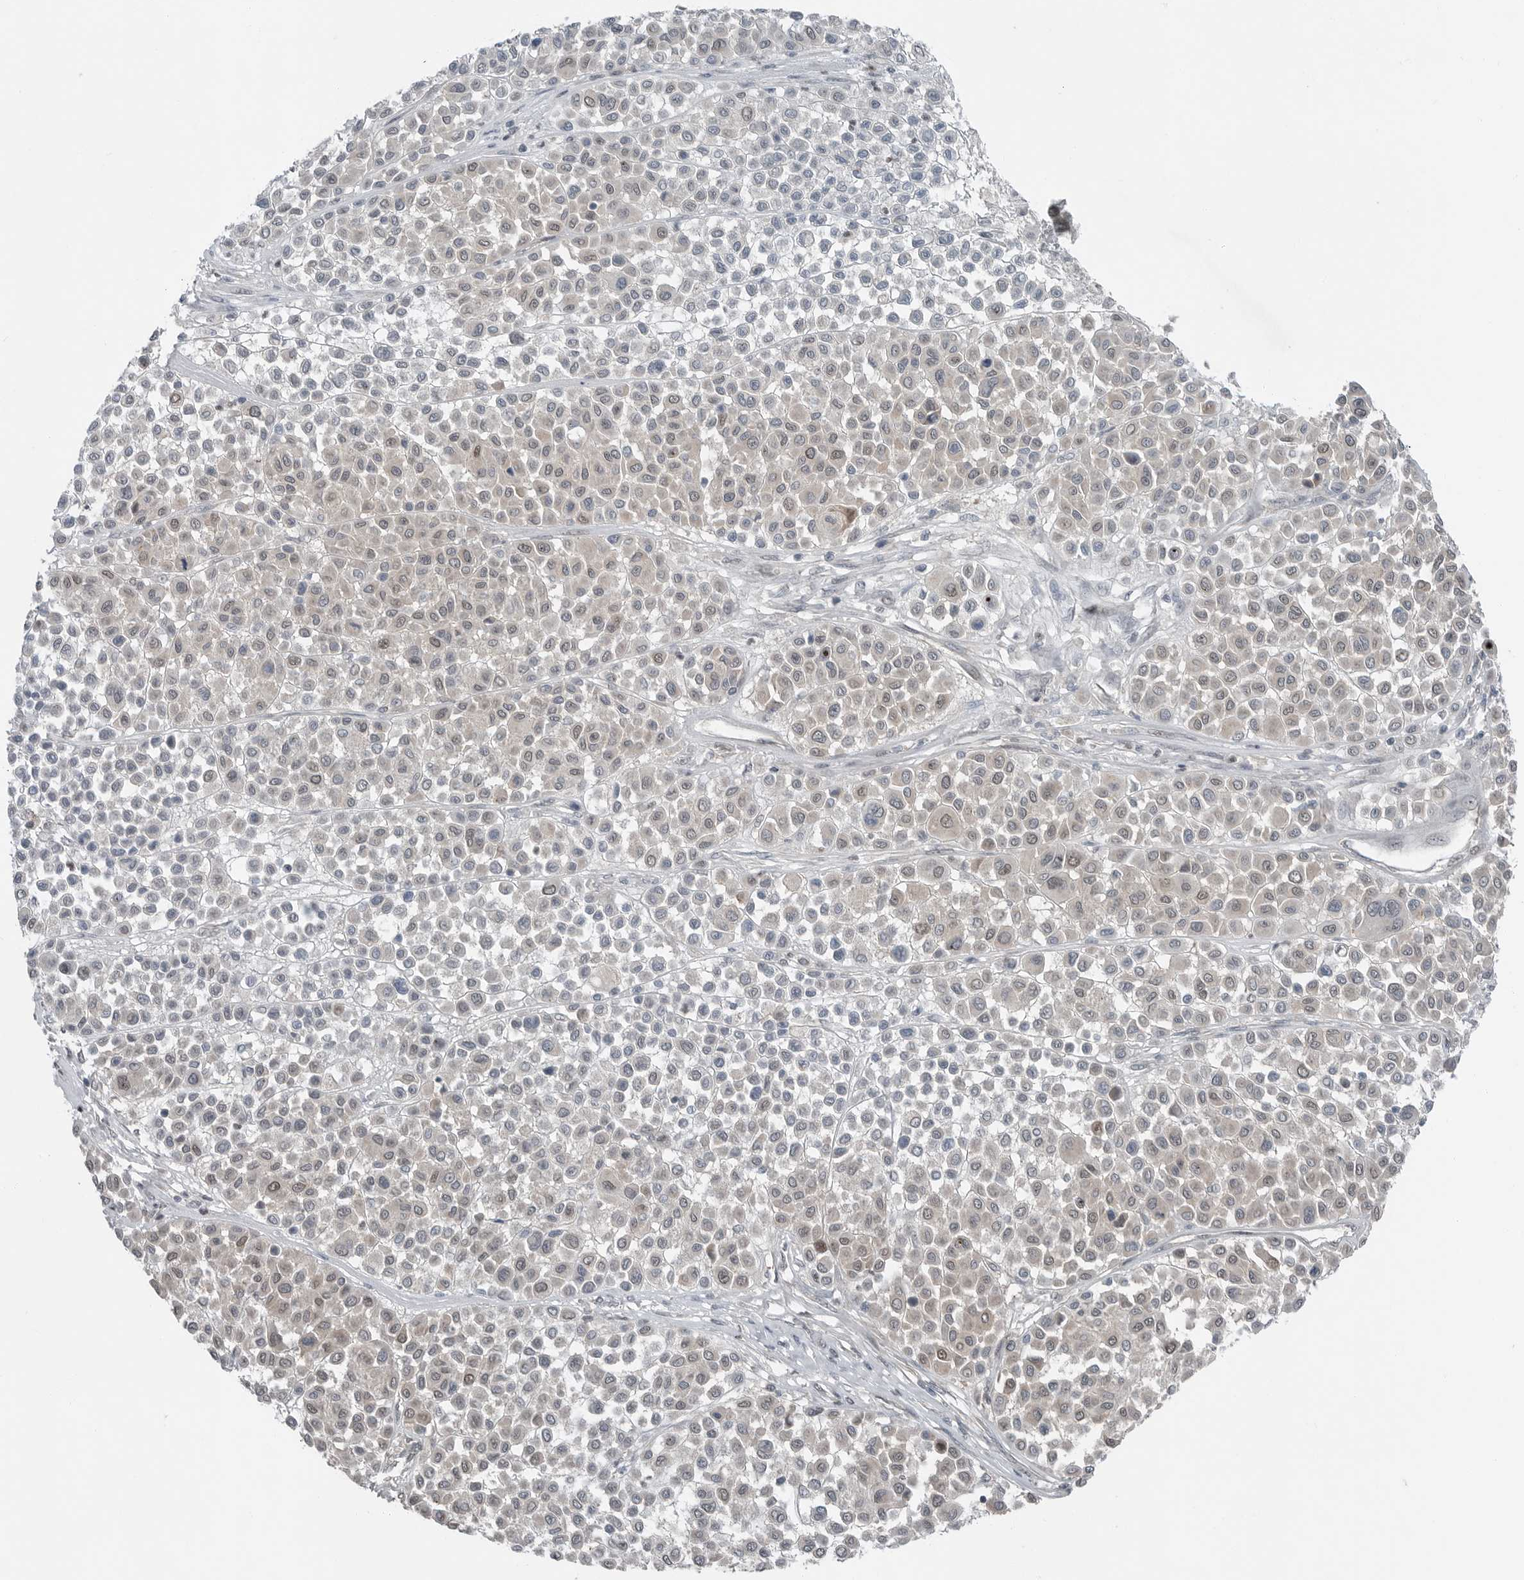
{"staining": {"intensity": "weak", "quantity": "<25%", "location": "nuclear"}, "tissue": "melanoma", "cell_type": "Tumor cells", "image_type": "cancer", "snomed": [{"axis": "morphology", "description": "Malignant melanoma, Metastatic site"}, {"axis": "topography", "description": "Soft tissue"}], "caption": "The photomicrograph reveals no significant expression in tumor cells of malignant melanoma (metastatic site). (DAB (3,3'-diaminobenzidine) immunohistochemistry (IHC) visualized using brightfield microscopy, high magnification).", "gene": "MFAP3L", "patient": {"sex": "male", "age": 41}}